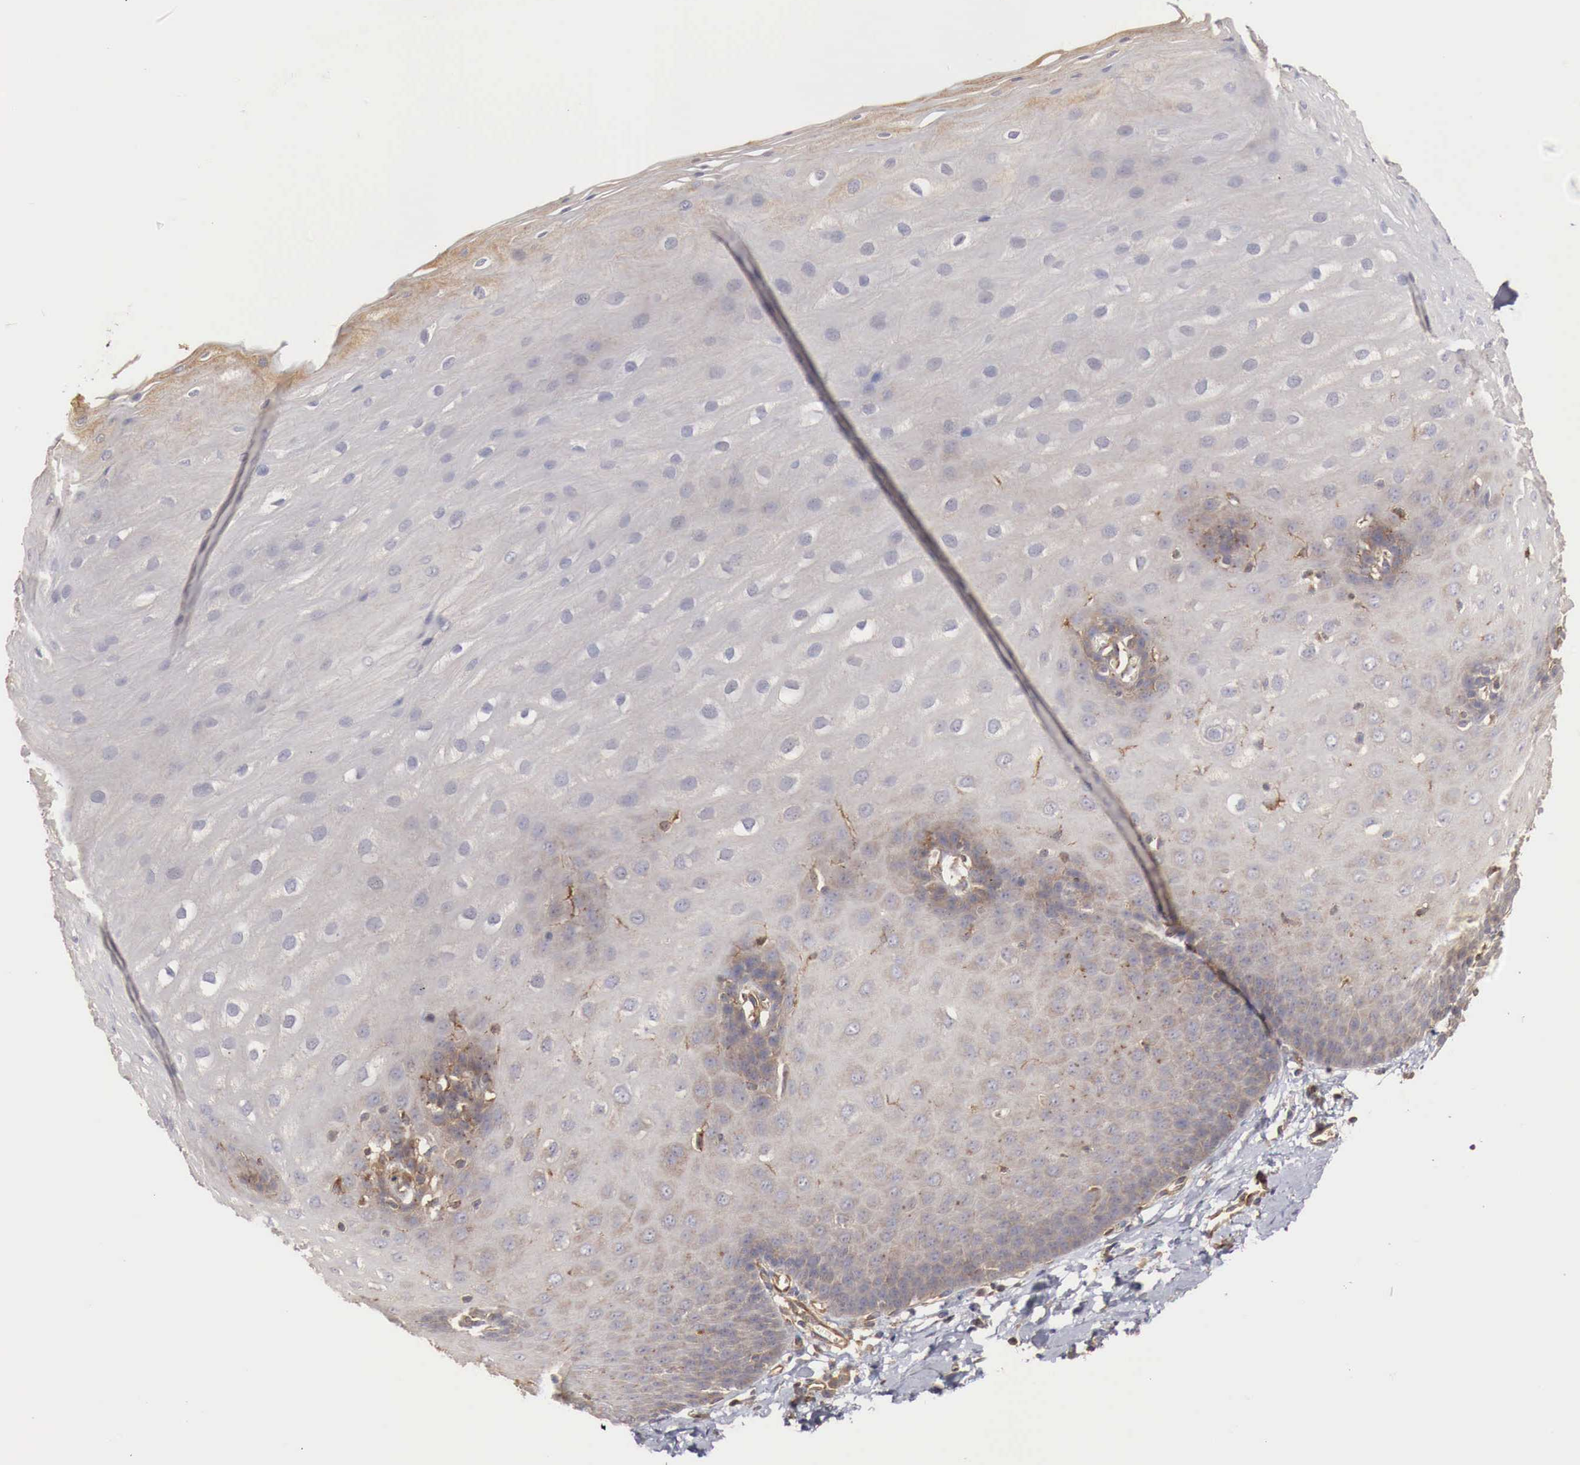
{"staining": {"intensity": "weak", "quantity": "<25%", "location": "cytoplasmic/membranous"}, "tissue": "esophagus", "cell_type": "Squamous epithelial cells", "image_type": "normal", "snomed": [{"axis": "morphology", "description": "Normal tissue, NOS"}, {"axis": "topography", "description": "Esophagus"}], "caption": "Micrograph shows no significant protein staining in squamous epithelial cells of unremarkable esophagus.", "gene": "ARMCX4", "patient": {"sex": "male", "age": 70}}